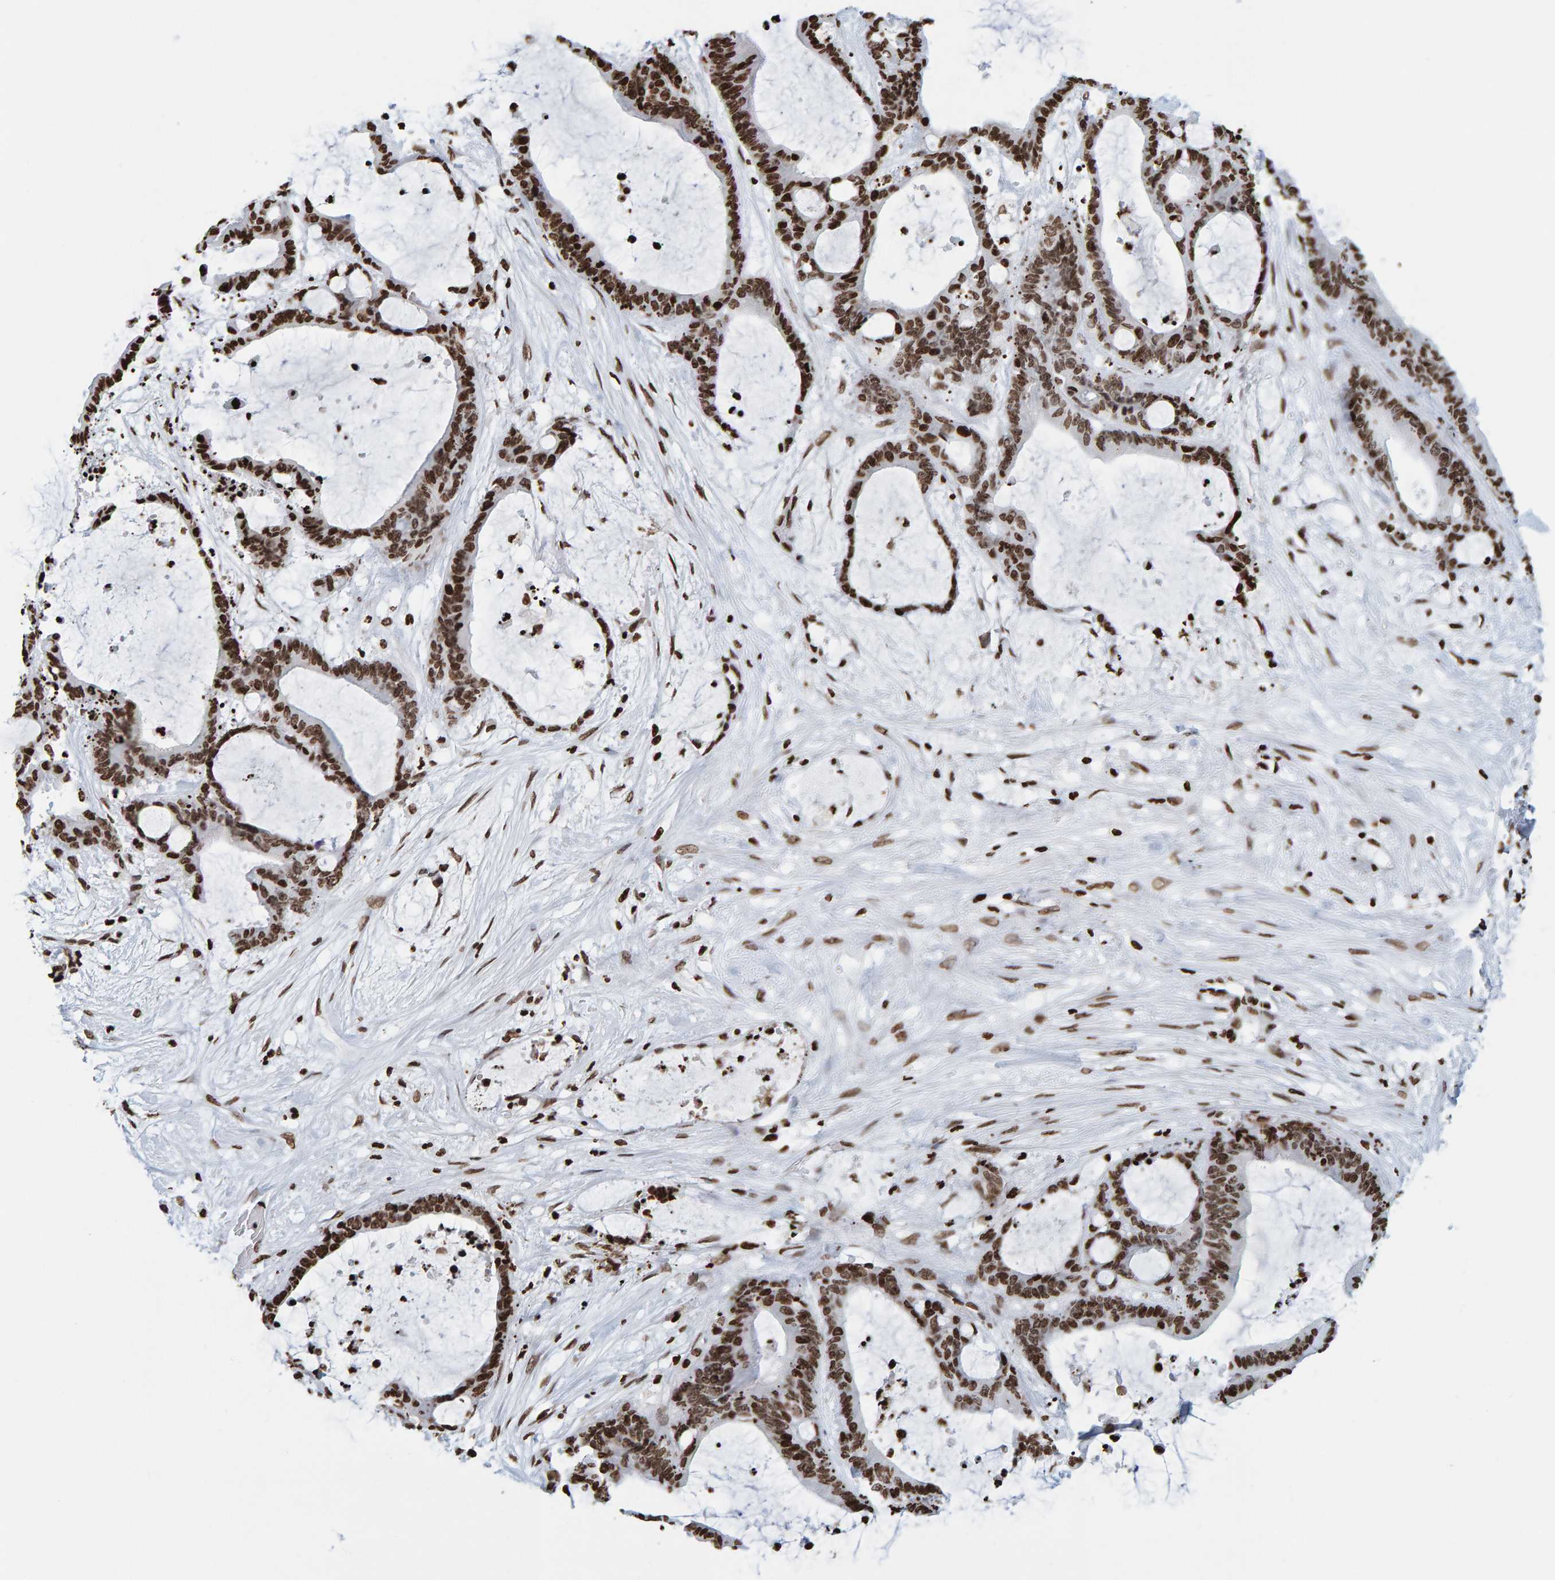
{"staining": {"intensity": "strong", "quantity": ">75%", "location": "nuclear"}, "tissue": "liver cancer", "cell_type": "Tumor cells", "image_type": "cancer", "snomed": [{"axis": "morphology", "description": "Cholangiocarcinoma"}, {"axis": "topography", "description": "Liver"}], "caption": "Tumor cells display high levels of strong nuclear expression in approximately >75% of cells in liver cholangiocarcinoma.", "gene": "BRF2", "patient": {"sex": "female", "age": 73}}